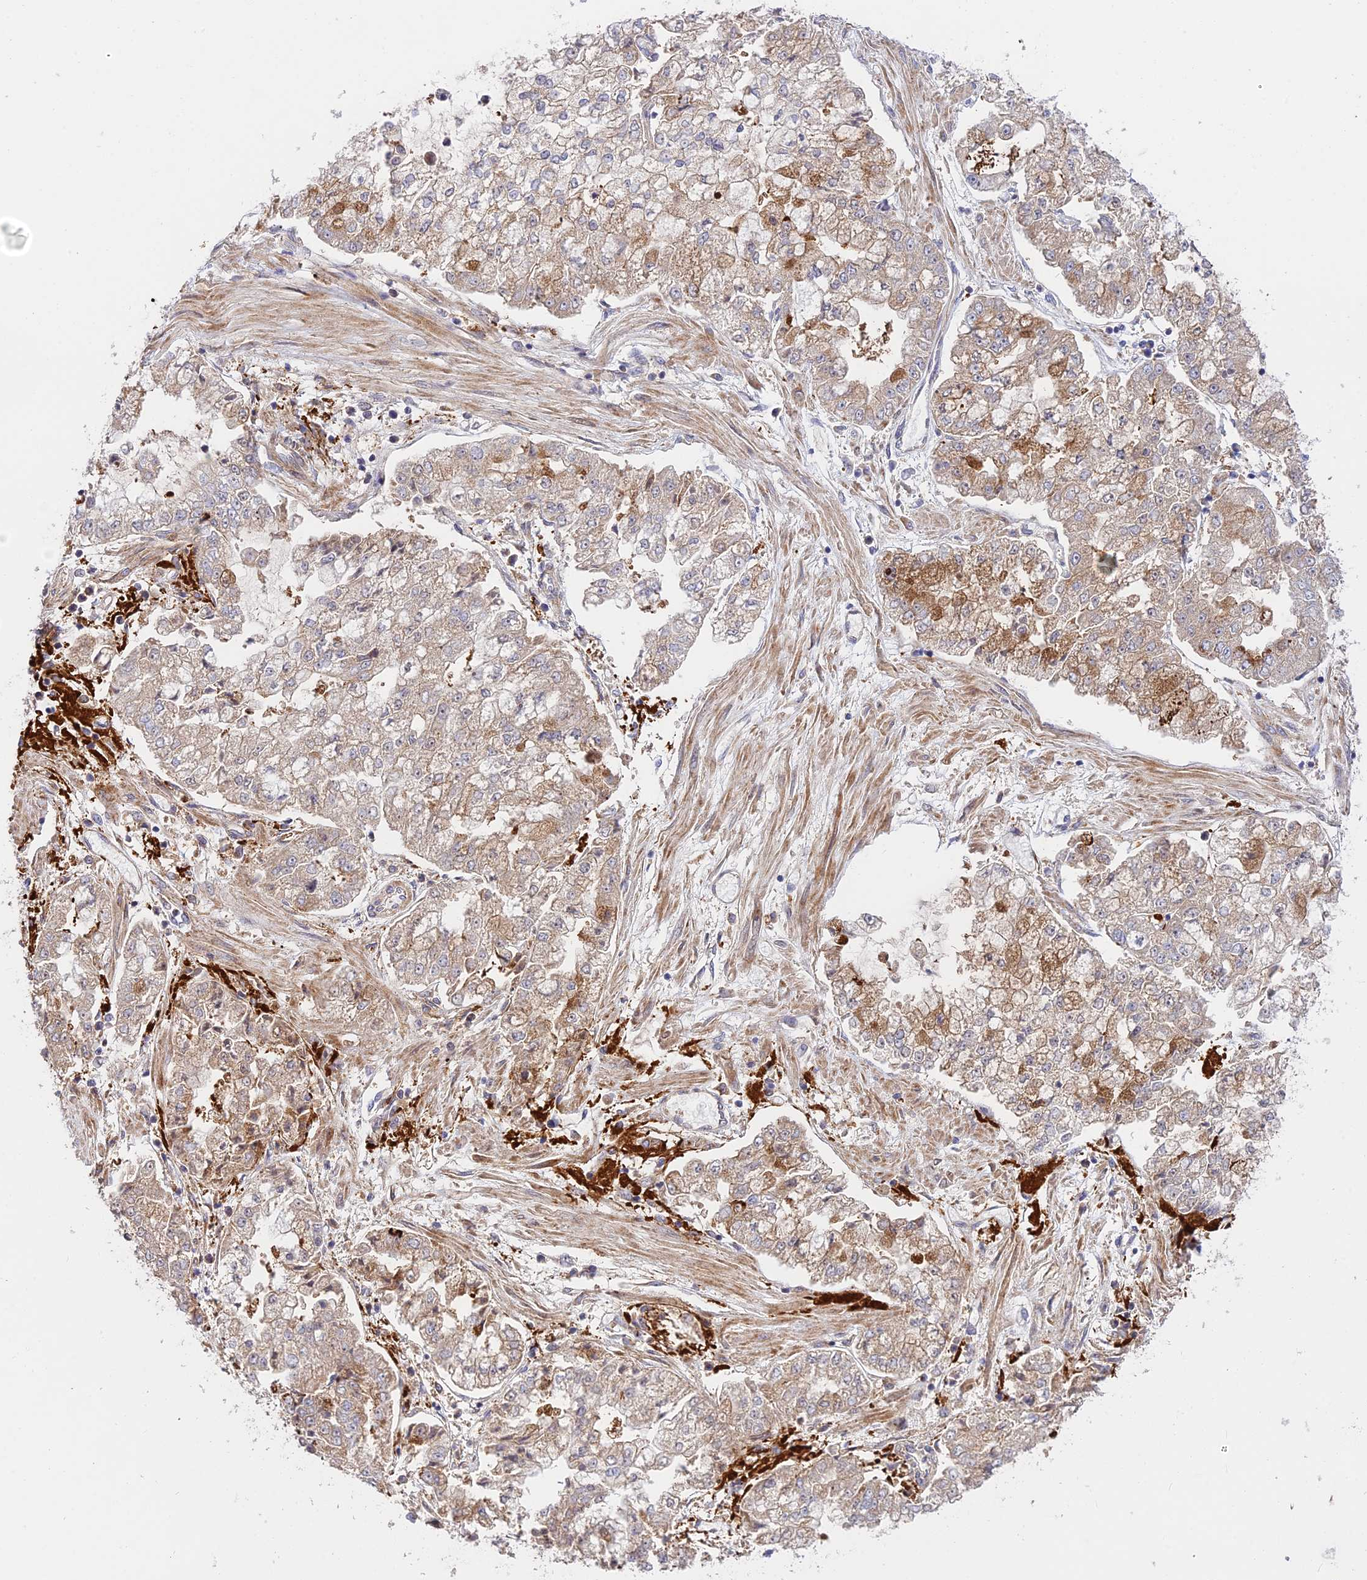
{"staining": {"intensity": "weak", "quantity": "25%-75%", "location": "cytoplasmic/membranous"}, "tissue": "stomach cancer", "cell_type": "Tumor cells", "image_type": "cancer", "snomed": [{"axis": "morphology", "description": "Adenocarcinoma, NOS"}, {"axis": "topography", "description": "Stomach"}], "caption": "Brown immunohistochemical staining in human stomach adenocarcinoma exhibits weak cytoplasmic/membranous staining in approximately 25%-75% of tumor cells. (brown staining indicates protein expression, while blue staining denotes nuclei).", "gene": "FUOM", "patient": {"sex": "male", "age": 76}}